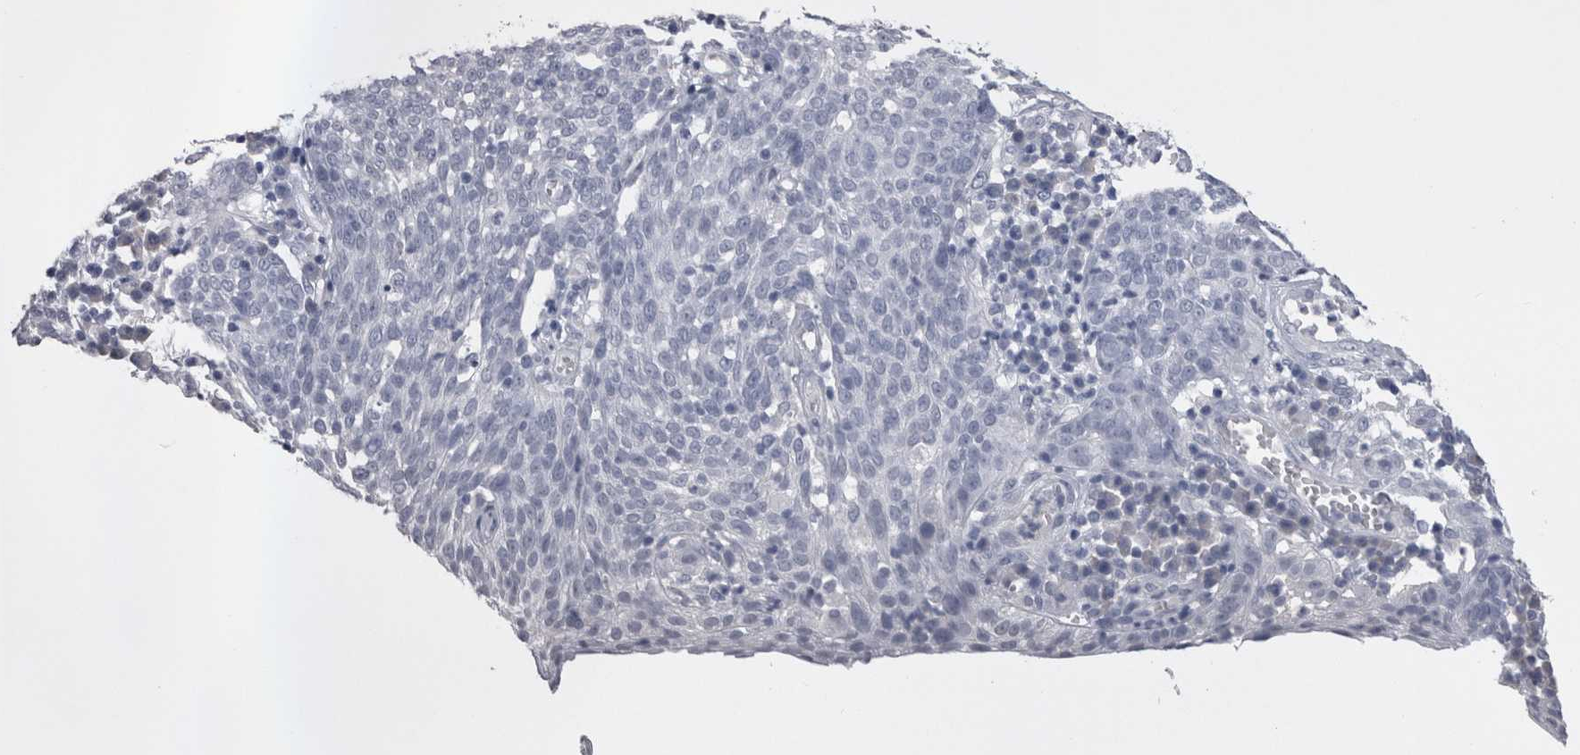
{"staining": {"intensity": "negative", "quantity": "none", "location": "none"}, "tissue": "cervical cancer", "cell_type": "Tumor cells", "image_type": "cancer", "snomed": [{"axis": "morphology", "description": "Squamous cell carcinoma, NOS"}, {"axis": "topography", "description": "Cervix"}], "caption": "DAB immunohistochemical staining of cervical squamous cell carcinoma reveals no significant positivity in tumor cells. (Immunohistochemistry (ihc), brightfield microscopy, high magnification).", "gene": "CDHR5", "patient": {"sex": "female", "age": 34}}